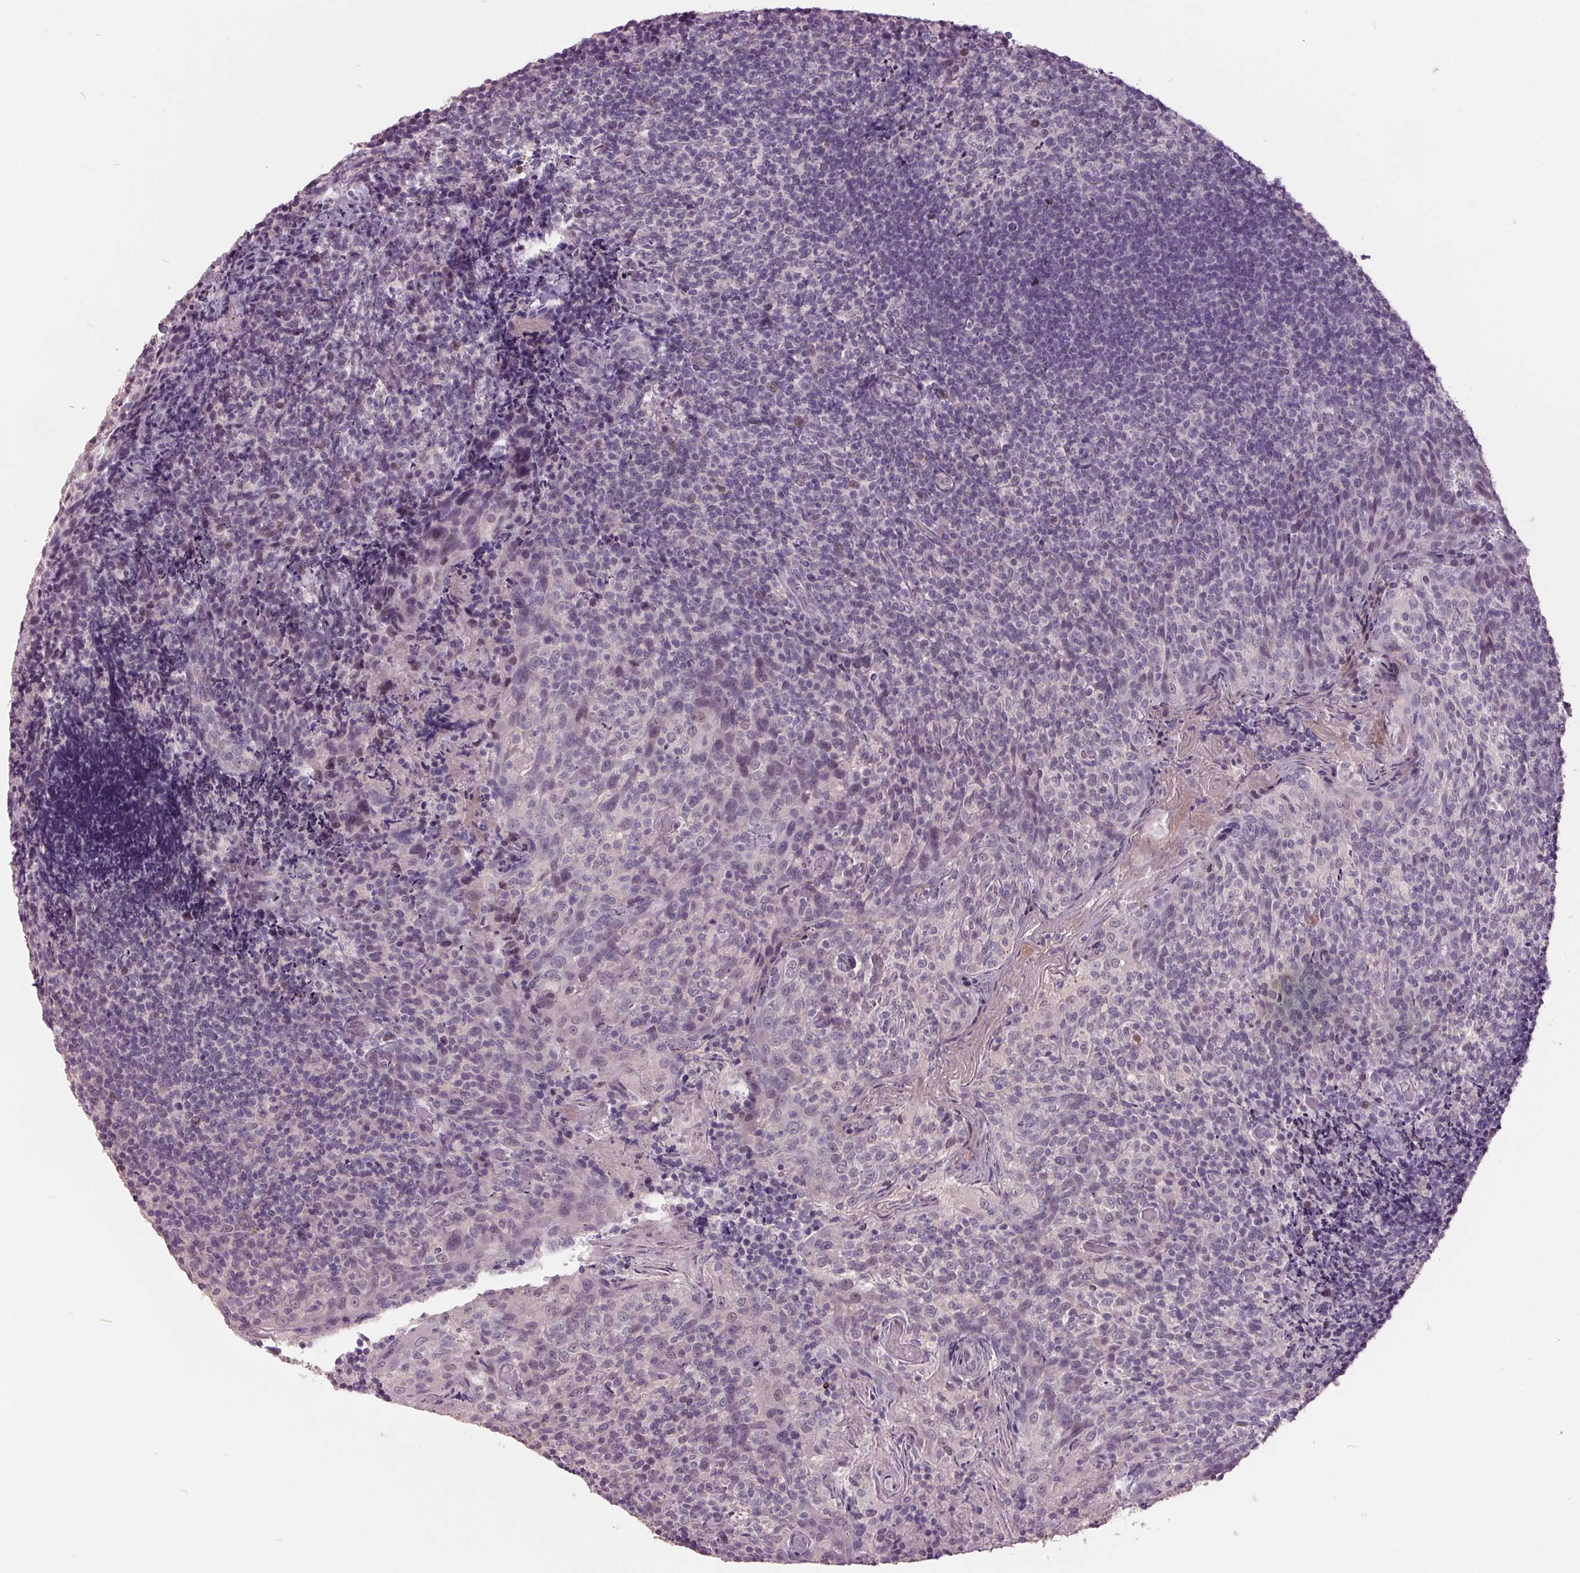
{"staining": {"intensity": "negative", "quantity": "none", "location": "none"}, "tissue": "tonsil", "cell_type": "Germinal center cells", "image_type": "normal", "snomed": [{"axis": "morphology", "description": "Normal tissue, NOS"}, {"axis": "topography", "description": "Tonsil"}], "caption": "This is an IHC histopathology image of benign human tonsil. There is no staining in germinal center cells.", "gene": "C2orf16", "patient": {"sex": "female", "age": 10}}